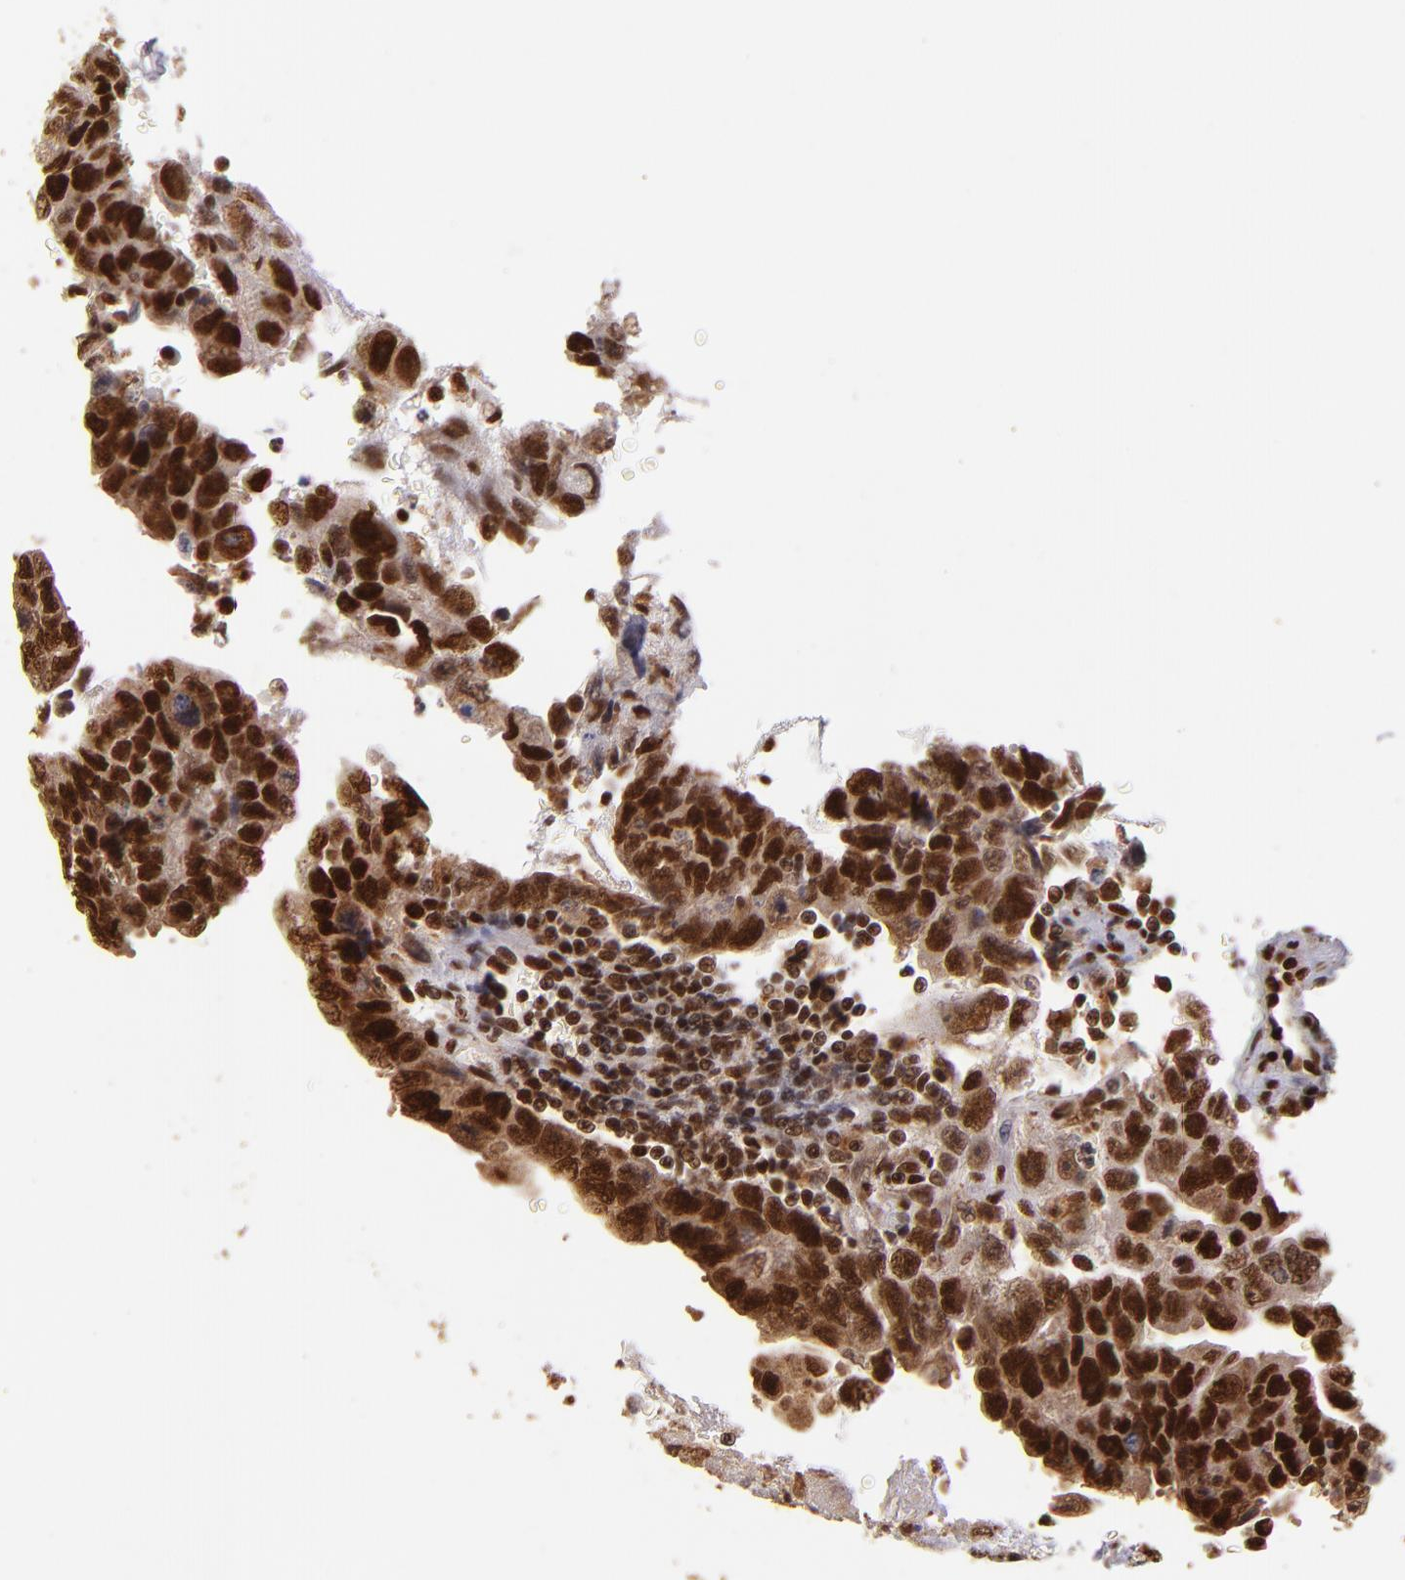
{"staining": {"intensity": "strong", "quantity": ">75%", "location": "cytoplasmic/membranous,nuclear"}, "tissue": "testis cancer", "cell_type": "Tumor cells", "image_type": "cancer", "snomed": [{"axis": "morphology", "description": "Carcinoma, Embryonal, NOS"}, {"axis": "topography", "description": "Testis"}], "caption": "A brown stain shows strong cytoplasmic/membranous and nuclear positivity of a protein in human testis cancer tumor cells.", "gene": "SP1", "patient": {"sex": "male", "age": 28}}